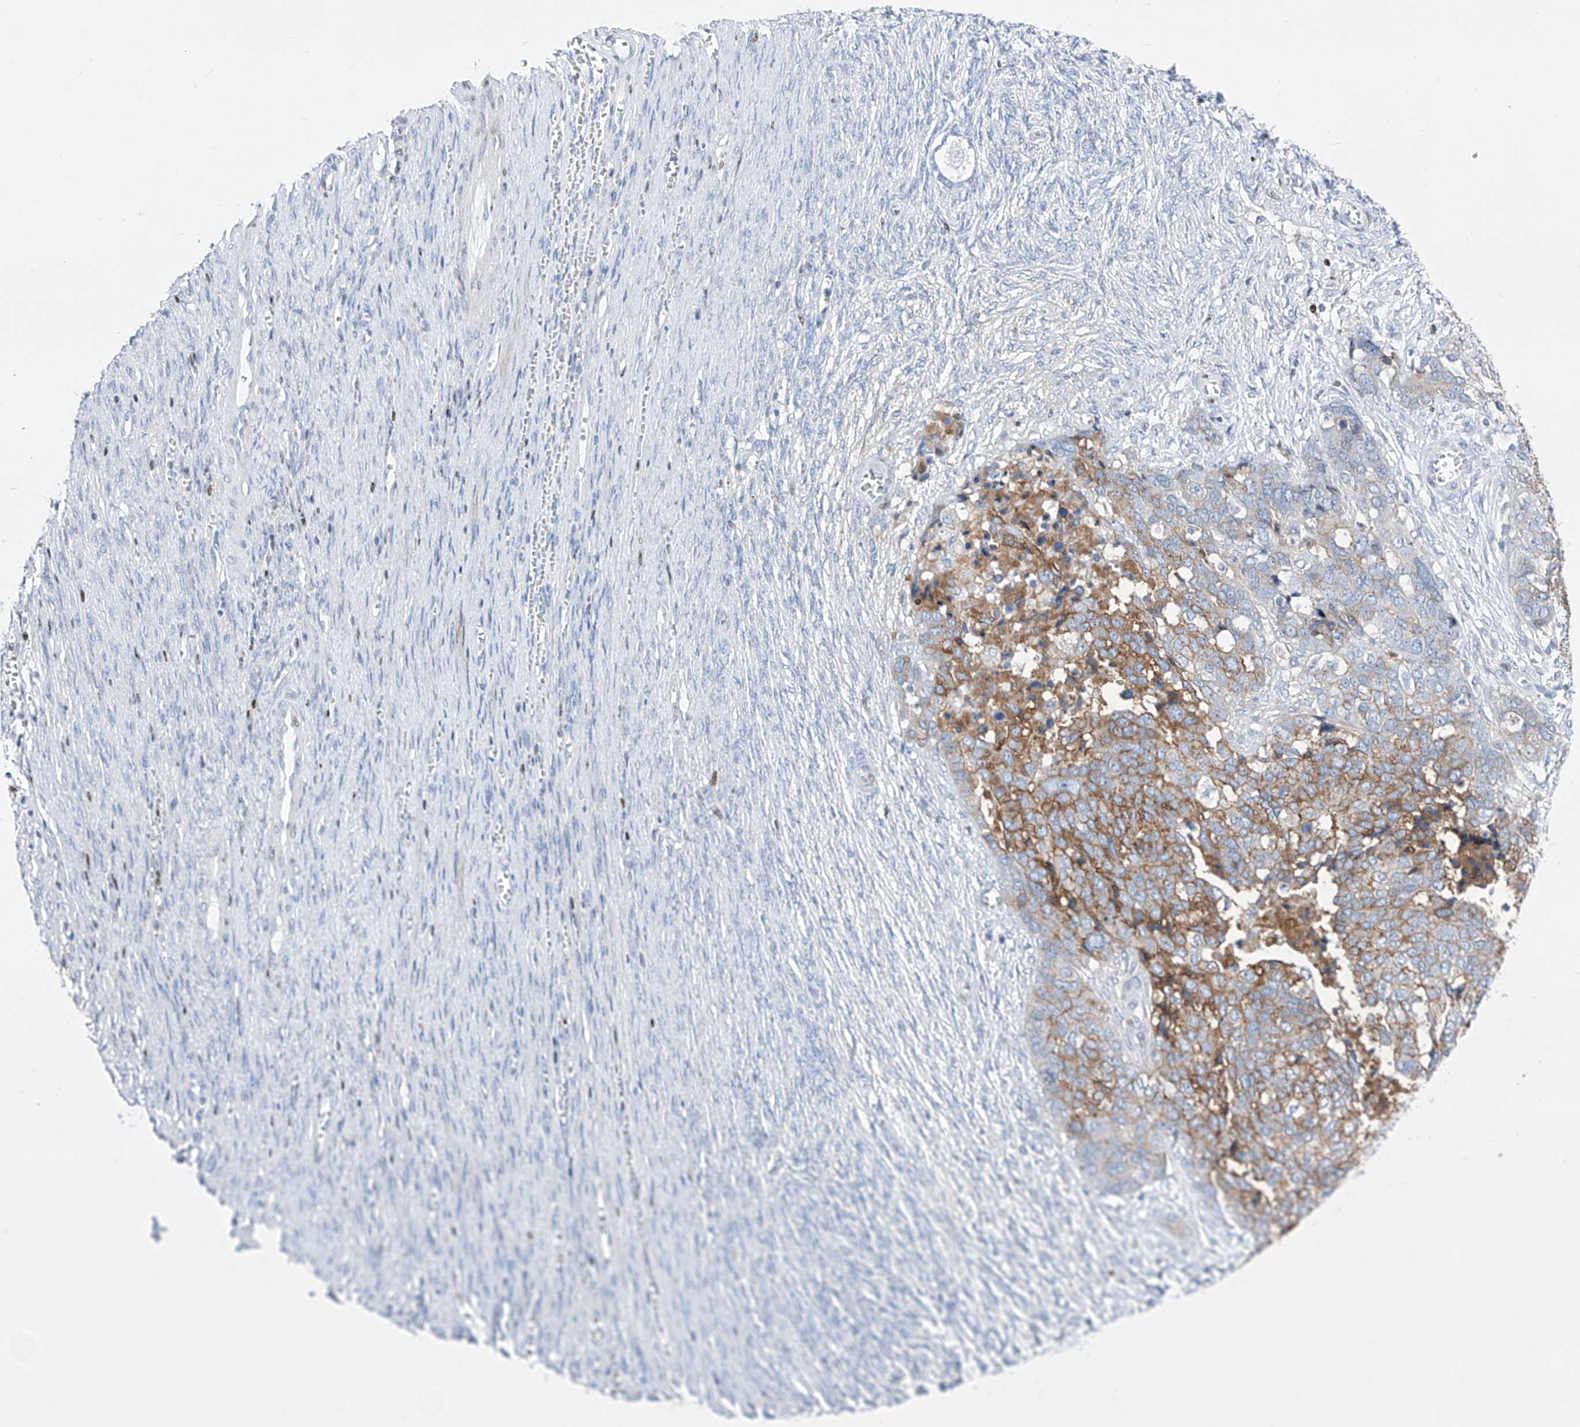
{"staining": {"intensity": "moderate", "quantity": "25%-75%", "location": "cytoplasmic/membranous"}, "tissue": "ovarian cancer", "cell_type": "Tumor cells", "image_type": "cancer", "snomed": [{"axis": "morphology", "description": "Cystadenocarcinoma, serous, NOS"}, {"axis": "topography", "description": "Ovary"}], "caption": "This photomicrograph shows immunohistochemistry (IHC) staining of ovarian cancer (serous cystadenocarcinoma), with medium moderate cytoplasmic/membranous positivity in approximately 25%-75% of tumor cells.", "gene": "FRS3", "patient": {"sex": "female", "age": 44}}